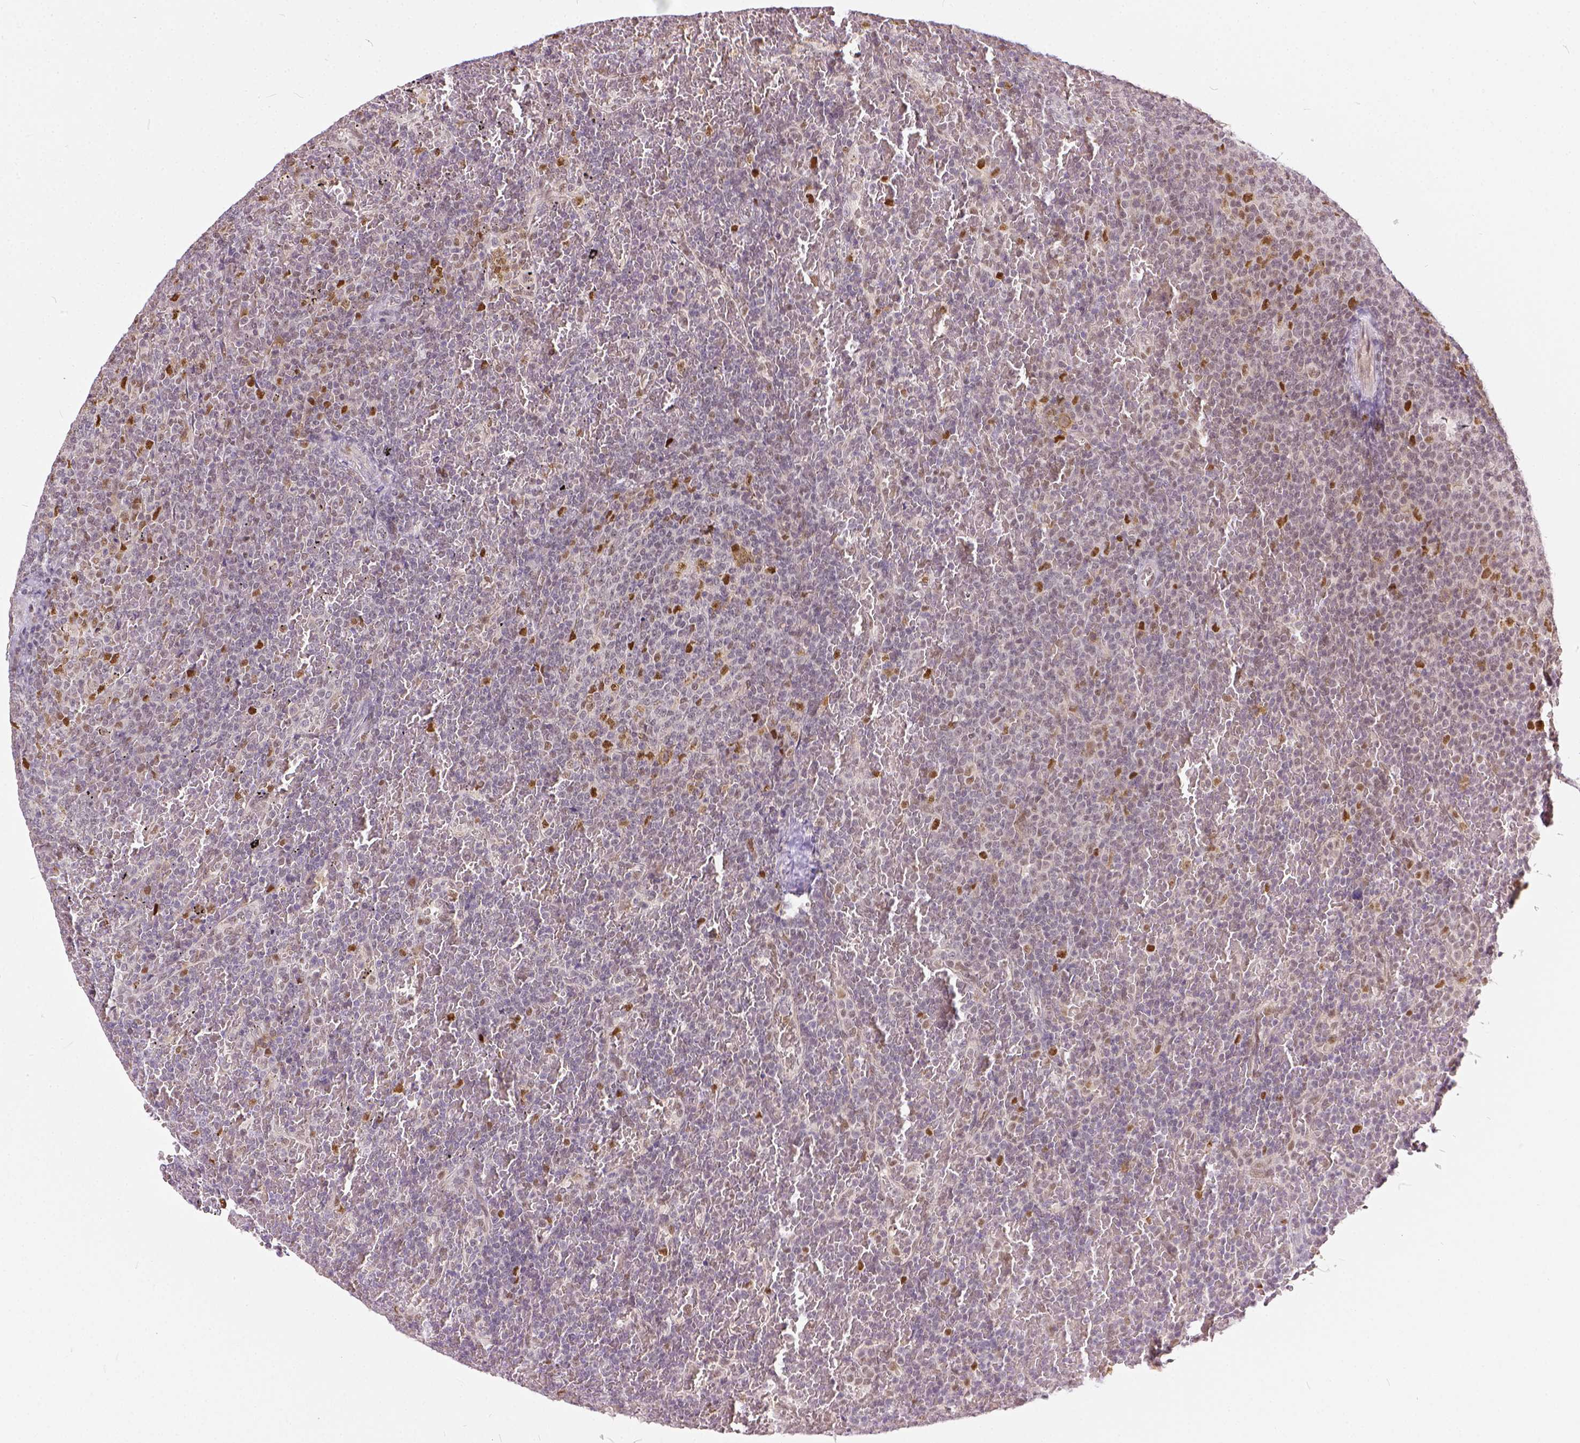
{"staining": {"intensity": "weak", "quantity": "<25%", "location": "nuclear"}, "tissue": "lymphoma", "cell_type": "Tumor cells", "image_type": "cancer", "snomed": [{"axis": "morphology", "description": "Malignant lymphoma, non-Hodgkin's type, Low grade"}, {"axis": "topography", "description": "Spleen"}], "caption": "Photomicrograph shows no protein expression in tumor cells of lymphoma tissue. (DAB immunohistochemistry (IHC) with hematoxylin counter stain).", "gene": "ERCC1", "patient": {"sex": "female", "age": 77}}